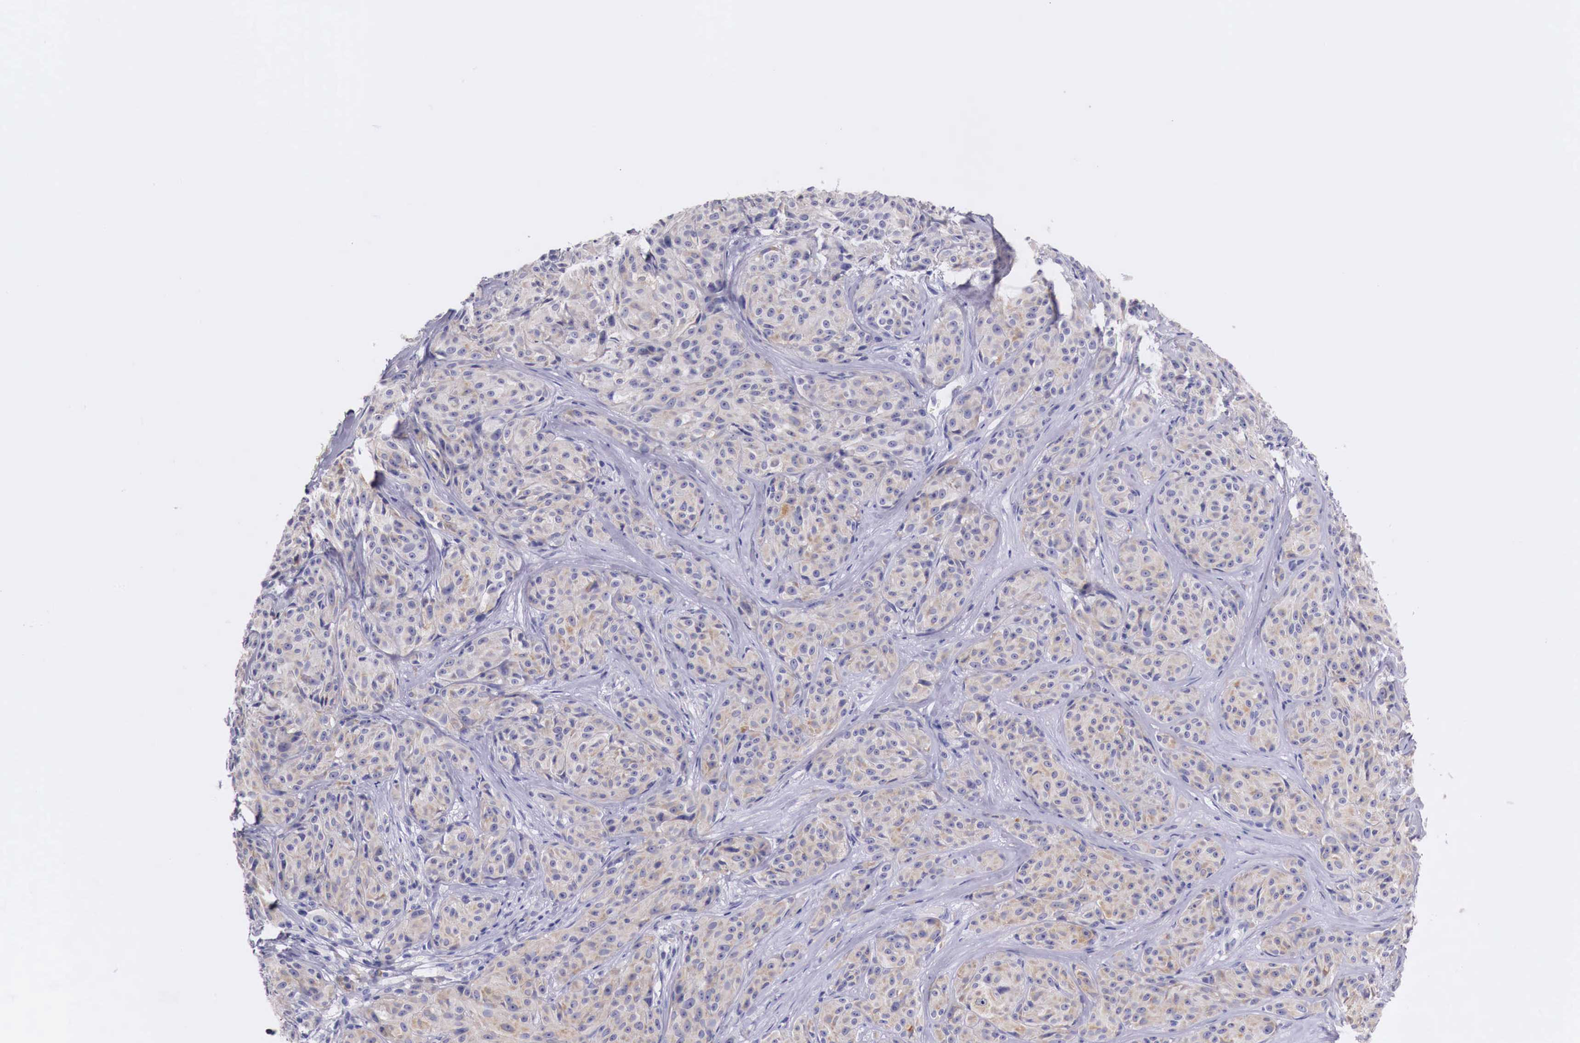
{"staining": {"intensity": "weak", "quantity": ">75%", "location": "cytoplasmic/membranous"}, "tissue": "melanoma", "cell_type": "Tumor cells", "image_type": "cancer", "snomed": [{"axis": "morphology", "description": "Malignant melanoma, NOS"}, {"axis": "topography", "description": "Skin"}], "caption": "Approximately >75% of tumor cells in malignant melanoma show weak cytoplasmic/membranous protein expression as visualized by brown immunohistochemical staining.", "gene": "NREP", "patient": {"sex": "male", "age": 56}}